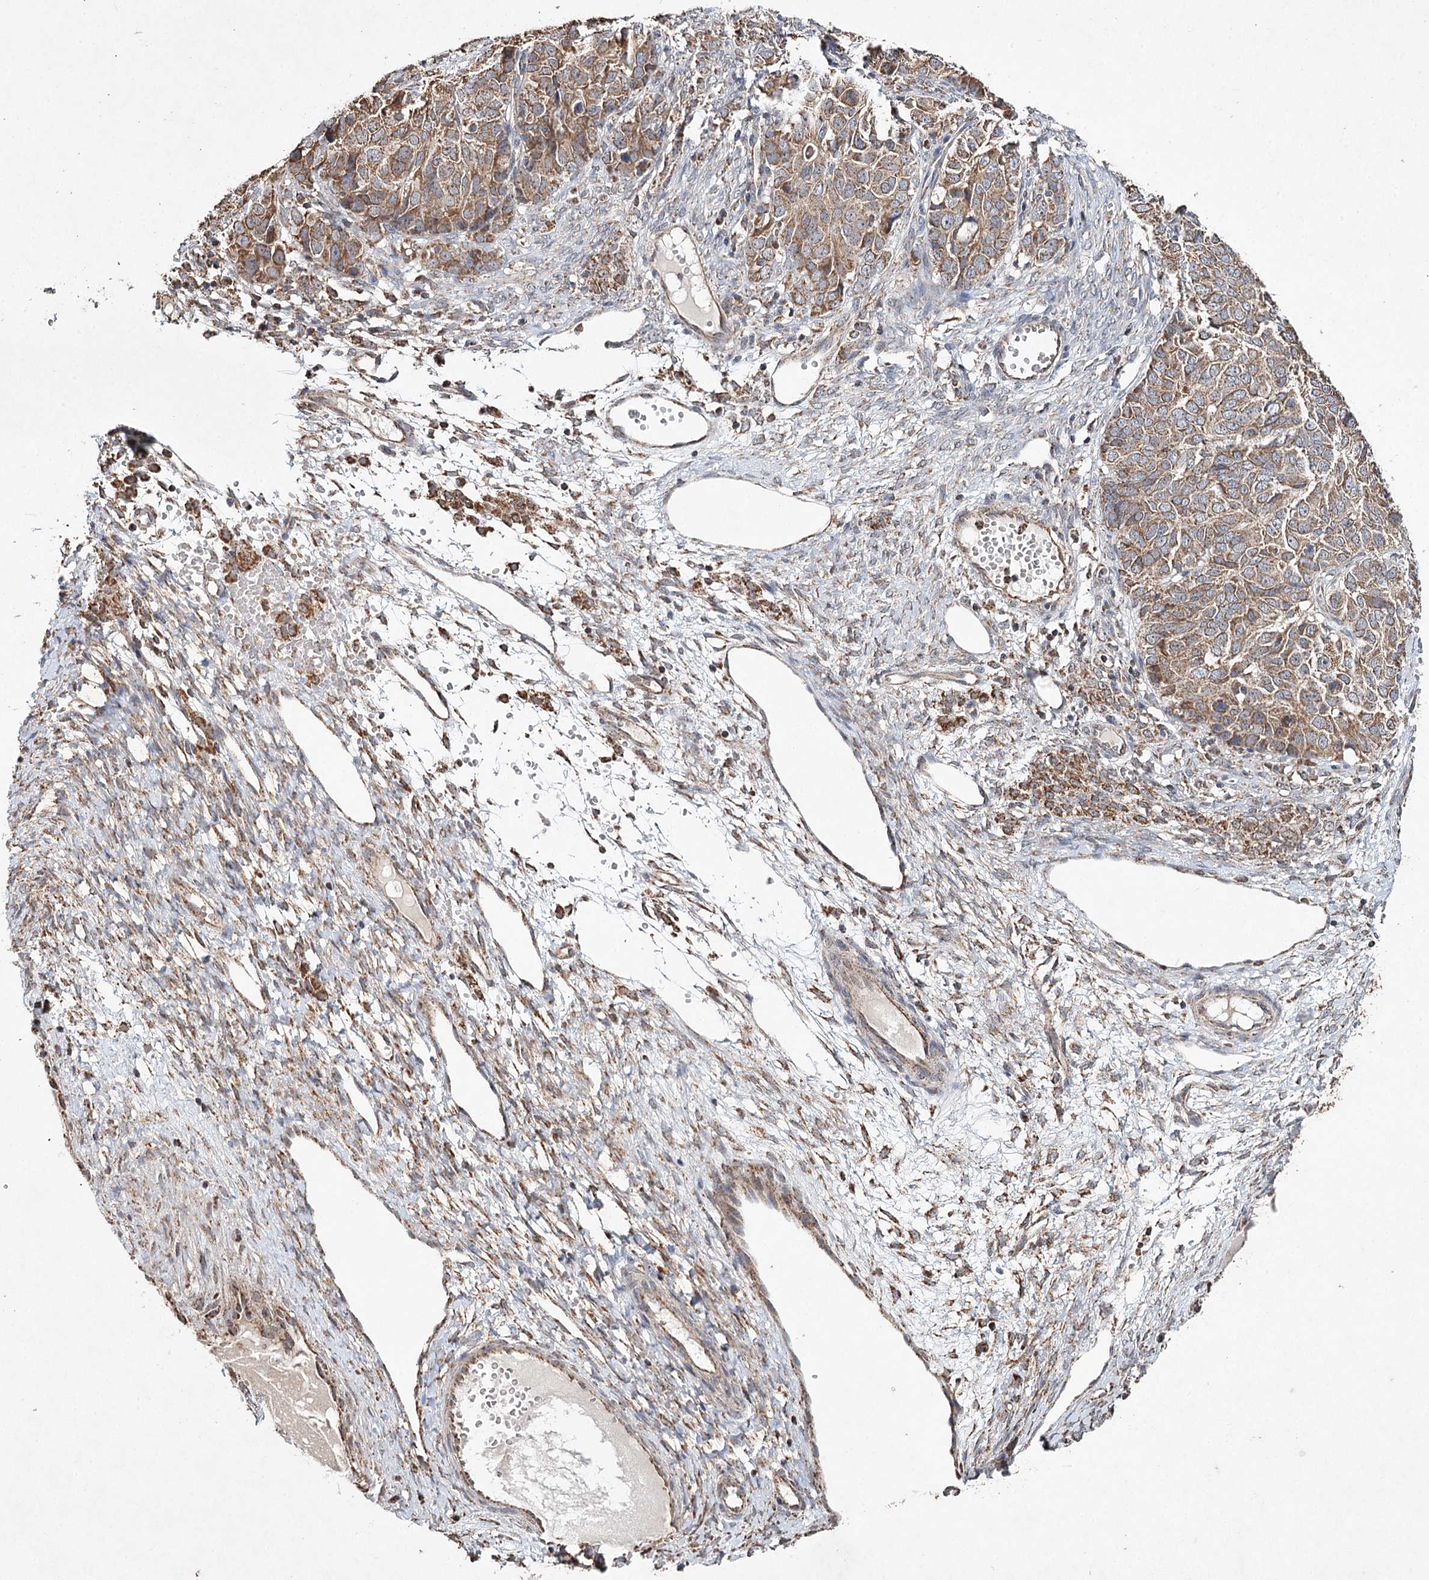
{"staining": {"intensity": "moderate", "quantity": ">75%", "location": "cytoplasmic/membranous"}, "tissue": "ovarian cancer", "cell_type": "Tumor cells", "image_type": "cancer", "snomed": [{"axis": "morphology", "description": "Carcinoma, endometroid"}, {"axis": "topography", "description": "Ovary"}], "caption": "The photomicrograph displays staining of endometroid carcinoma (ovarian), revealing moderate cytoplasmic/membranous protein positivity (brown color) within tumor cells.", "gene": "PIK3CB", "patient": {"sex": "female", "age": 51}}